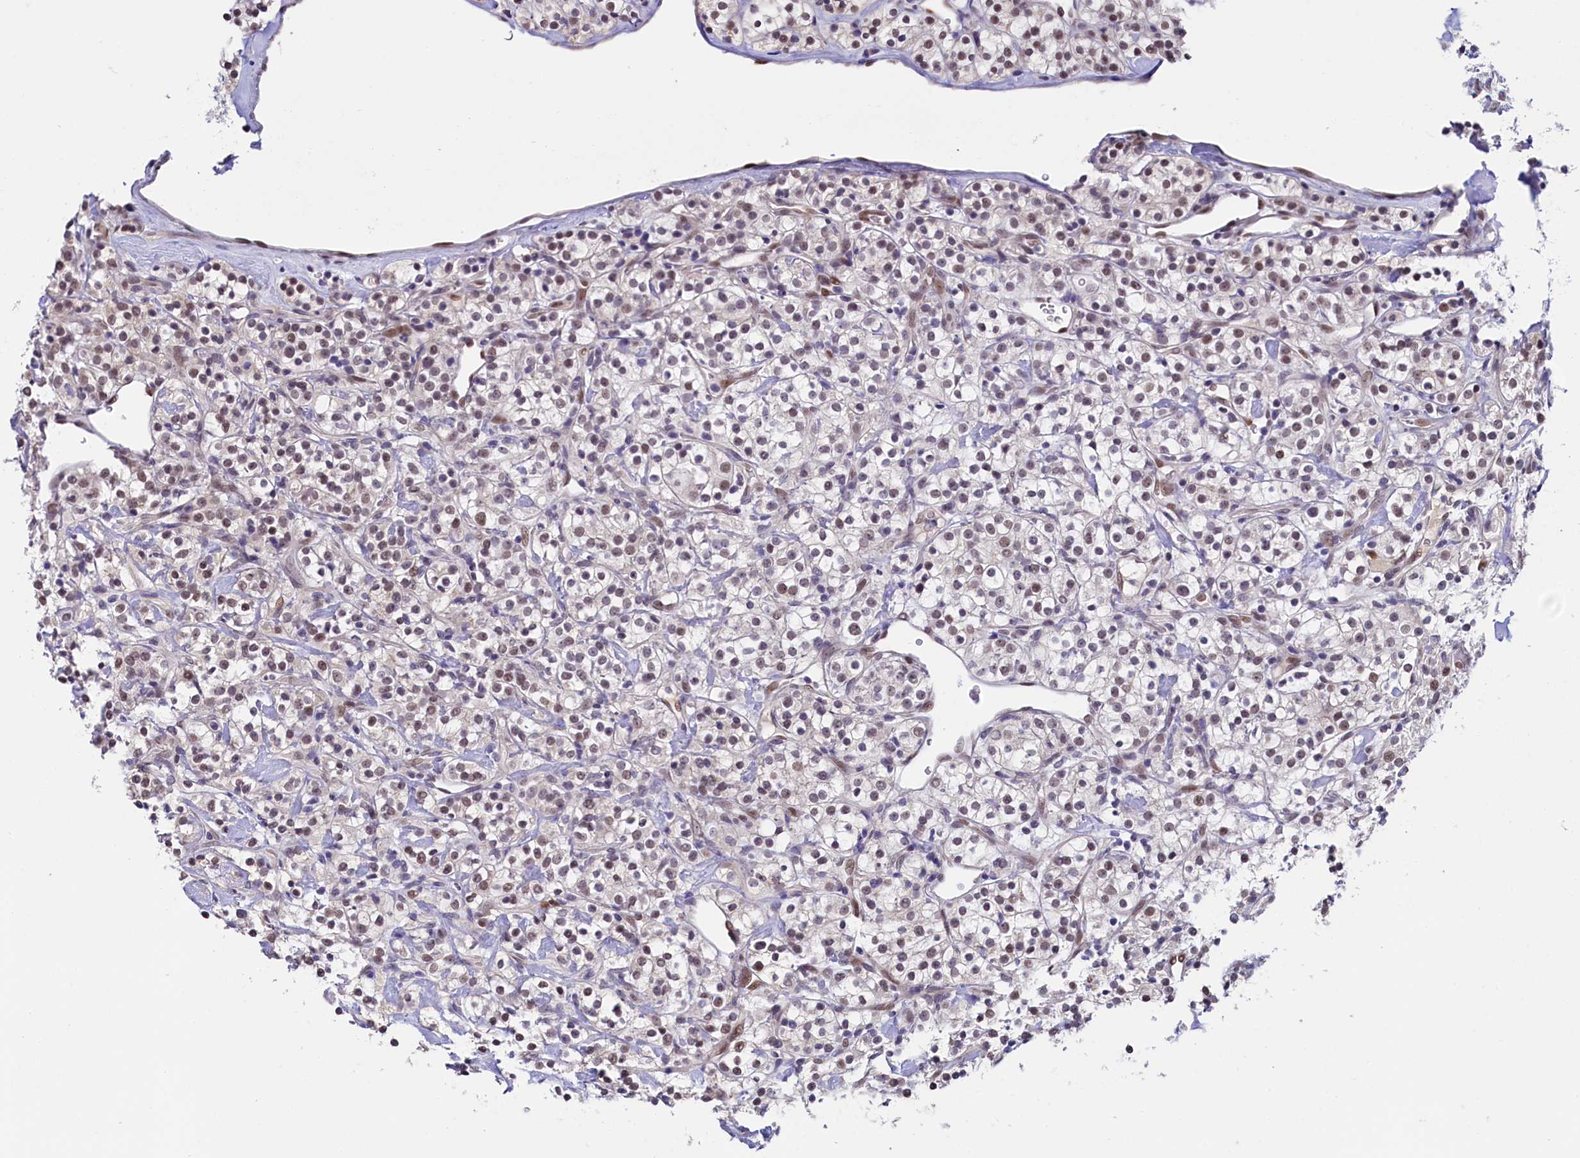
{"staining": {"intensity": "moderate", "quantity": ">75%", "location": "nuclear"}, "tissue": "renal cancer", "cell_type": "Tumor cells", "image_type": "cancer", "snomed": [{"axis": "morphology", "description": "Adenocarcinoma, NOS"}, {"axis": "topography", "description": "Kidney"}], "caption": "Tumor cells show medium levels of moderate nuclear positivity in about >75% of cells in renal cancer. (Stains: DAB (3,3'-diaminobenzidine) in brown, nuclei in blue, Microscopy: brightfield microscopy at high magnification).", "gene": "FLYWCH2", "patient": {"sex": "male", "age": 77}}